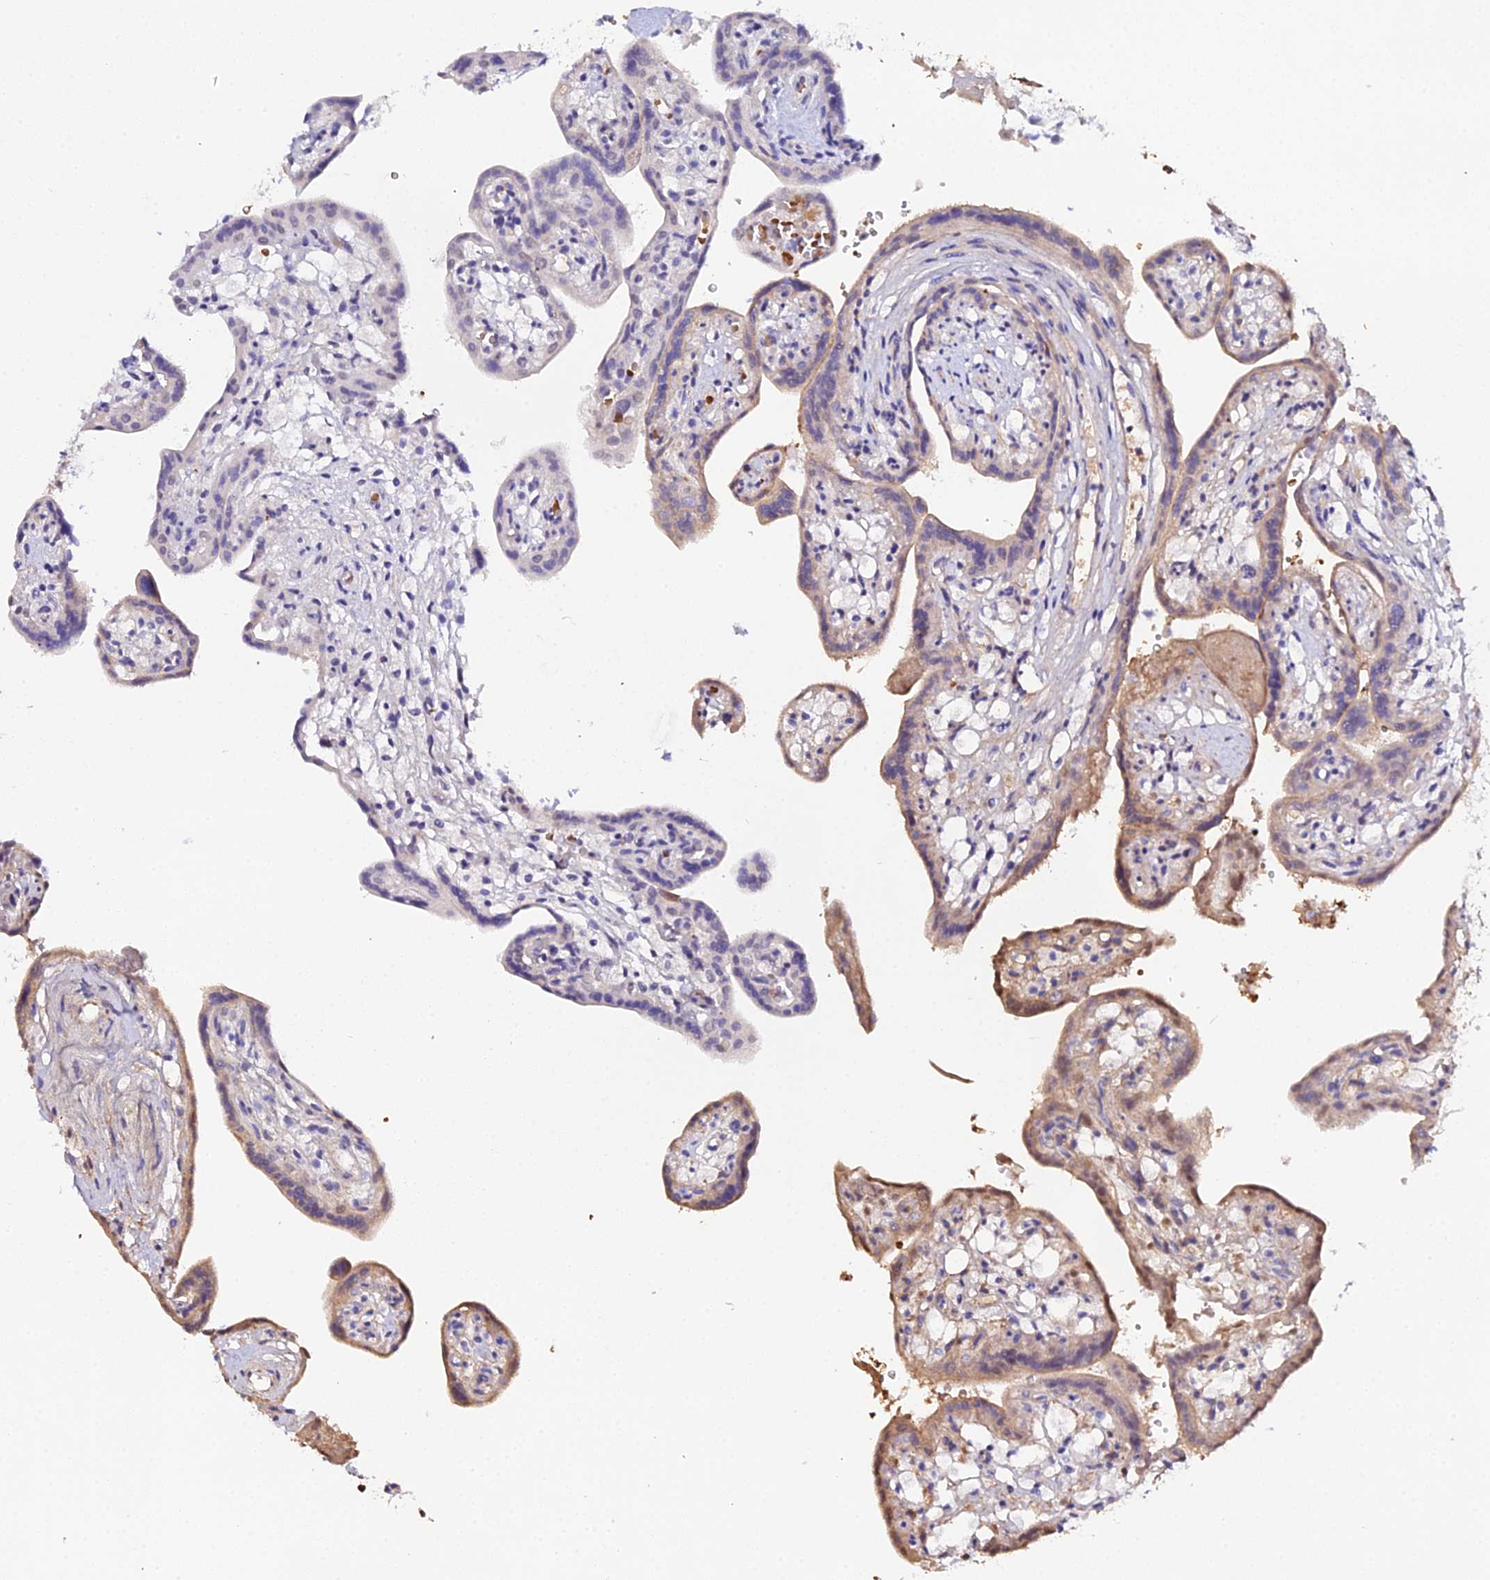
{"staining": {"intensity": "moderate", "quantity": "<25%", "location": "cytoplasmic/membranous"}, "tissue": "placenta", "cell_type": "Trophoblastic cells", "image_type": "normal", "snomed": [{"axis": "morphology", "description": "Normal tissue, NOS"}, {"axis": "topography", "description": "Placenta"}], "caption": "The image exhibits staining of normal placenta, revealing moderate cytoplasmic/membranous protein expression (brown color) within trophoblastic cells. Using DAB (3,3'-diaminobenzidine) (brown) and hematoxylin (blue) stains, captured at high magnification using brightfield microscopy.", "gene": "CFAP45", "patient": {"sex": "female", "age": 37}}